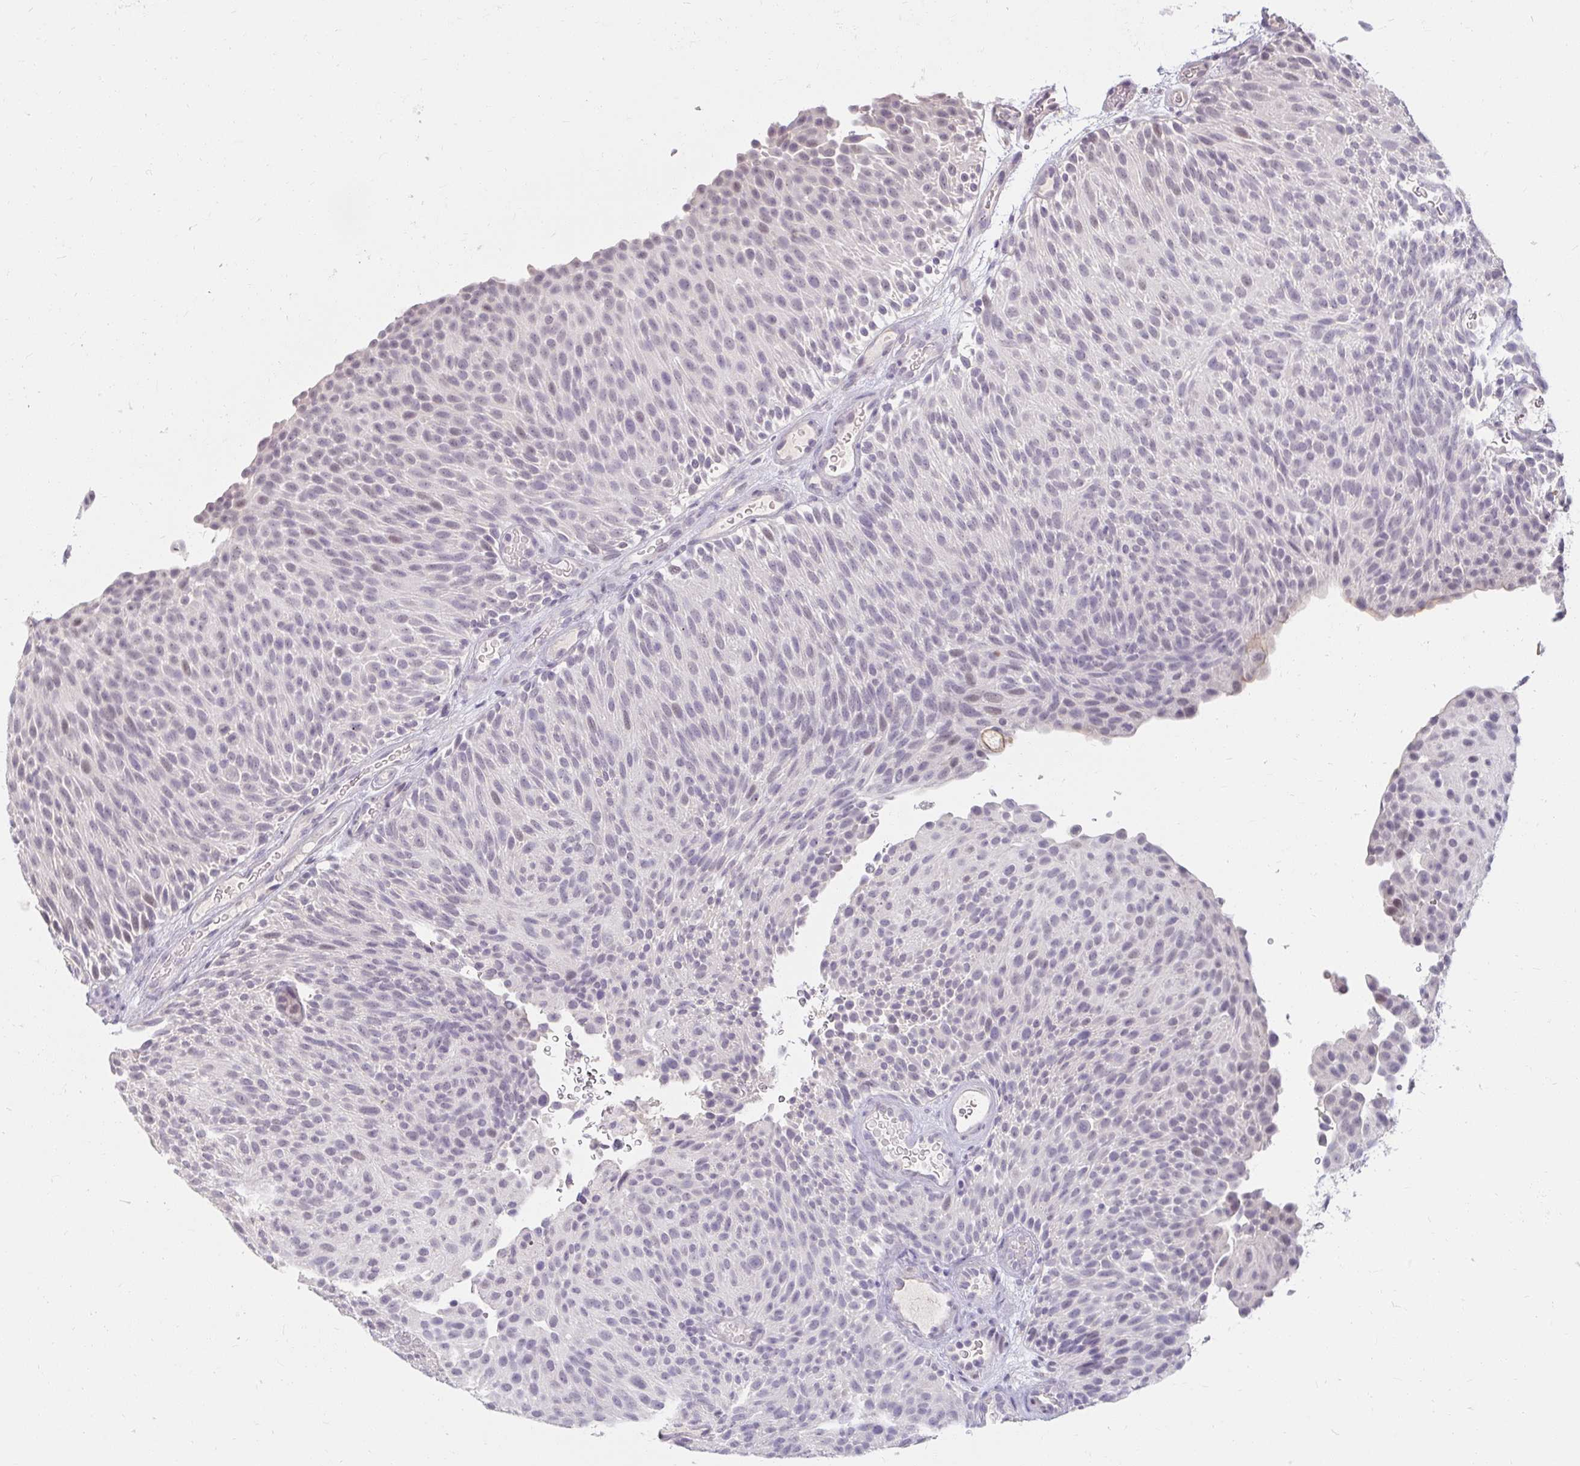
{"staining": {"intensity": "negative", "quantity": "none", "location": "none"}, "tissue": "urothelial cancer", "cell_type": "Tumor cells", "image_type": "cancer", "snomed": [{"axis": "morphology", "description": "Urothelial carcinoma, Low grade"}, {"axis": "topography", "description": "Urinary bladder"}], "caption": "The immunohistochemistry micrograph has no significant staining in tumor cells of low-grade urothelial carcinoma tissue.", "gene": "DDN", "patient": {"sex": "male", "age": 78}}